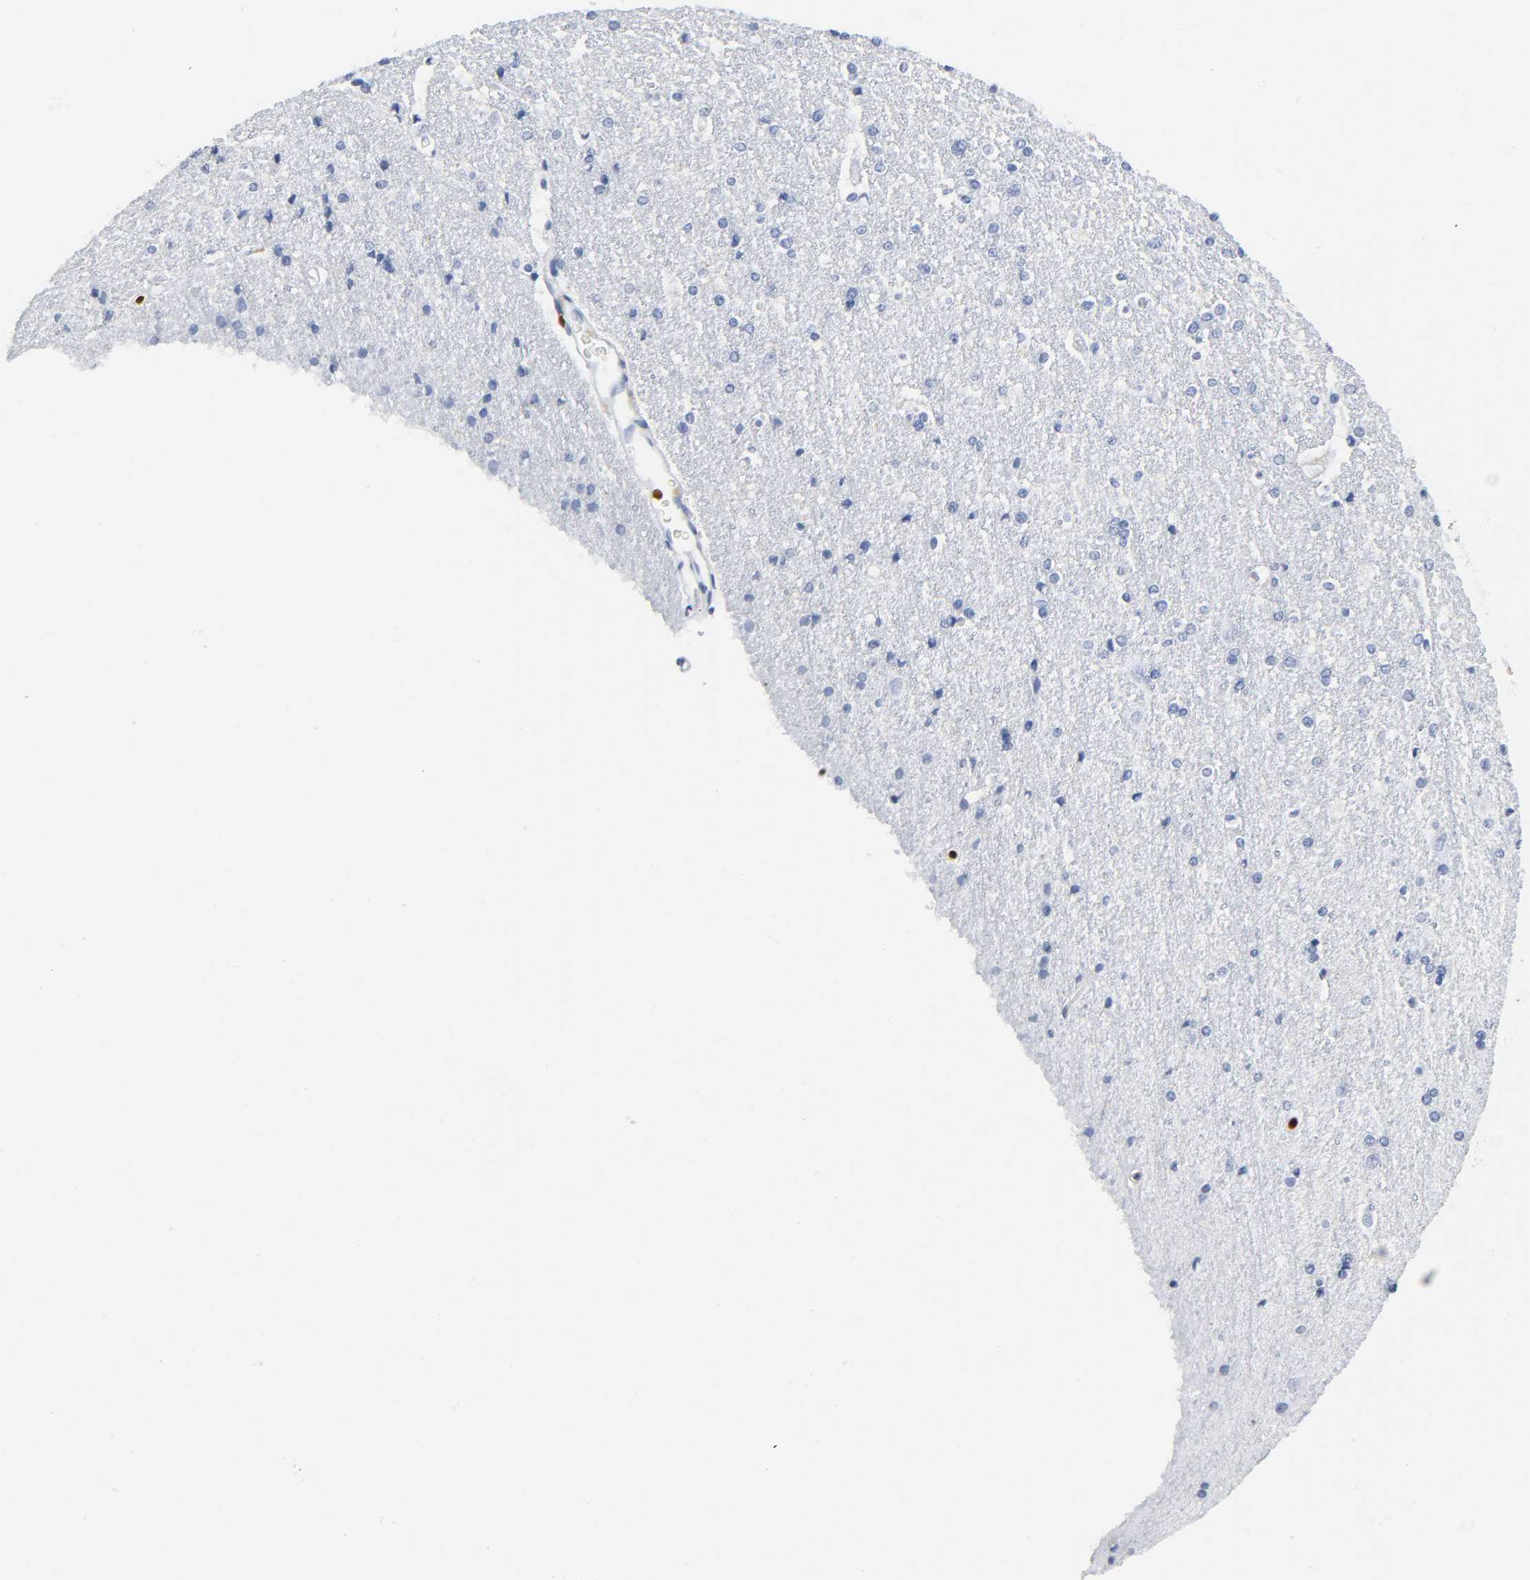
{"staining": {"intensity": "negative", "quantity": "none", "location": "none"}, "tissue": "caudate", "cell_type": "Glial cells", "image_type": "normal", "snomed": [{"axis": "morphology", "description": "Normal tissue, NOS"}, {"axis": "topography", "description": "Lateral ventricle wall"}], "caption": "DAB immunohistochemical staining of unremarkable caudate exhibits no significant positivity in glial cells. (DAB (3,3'-diaminobenzidine) immunohistochemistry (IHC), high magnification).", "gene": "DOK2", "patient": {"sex": "female", "age": 54}}